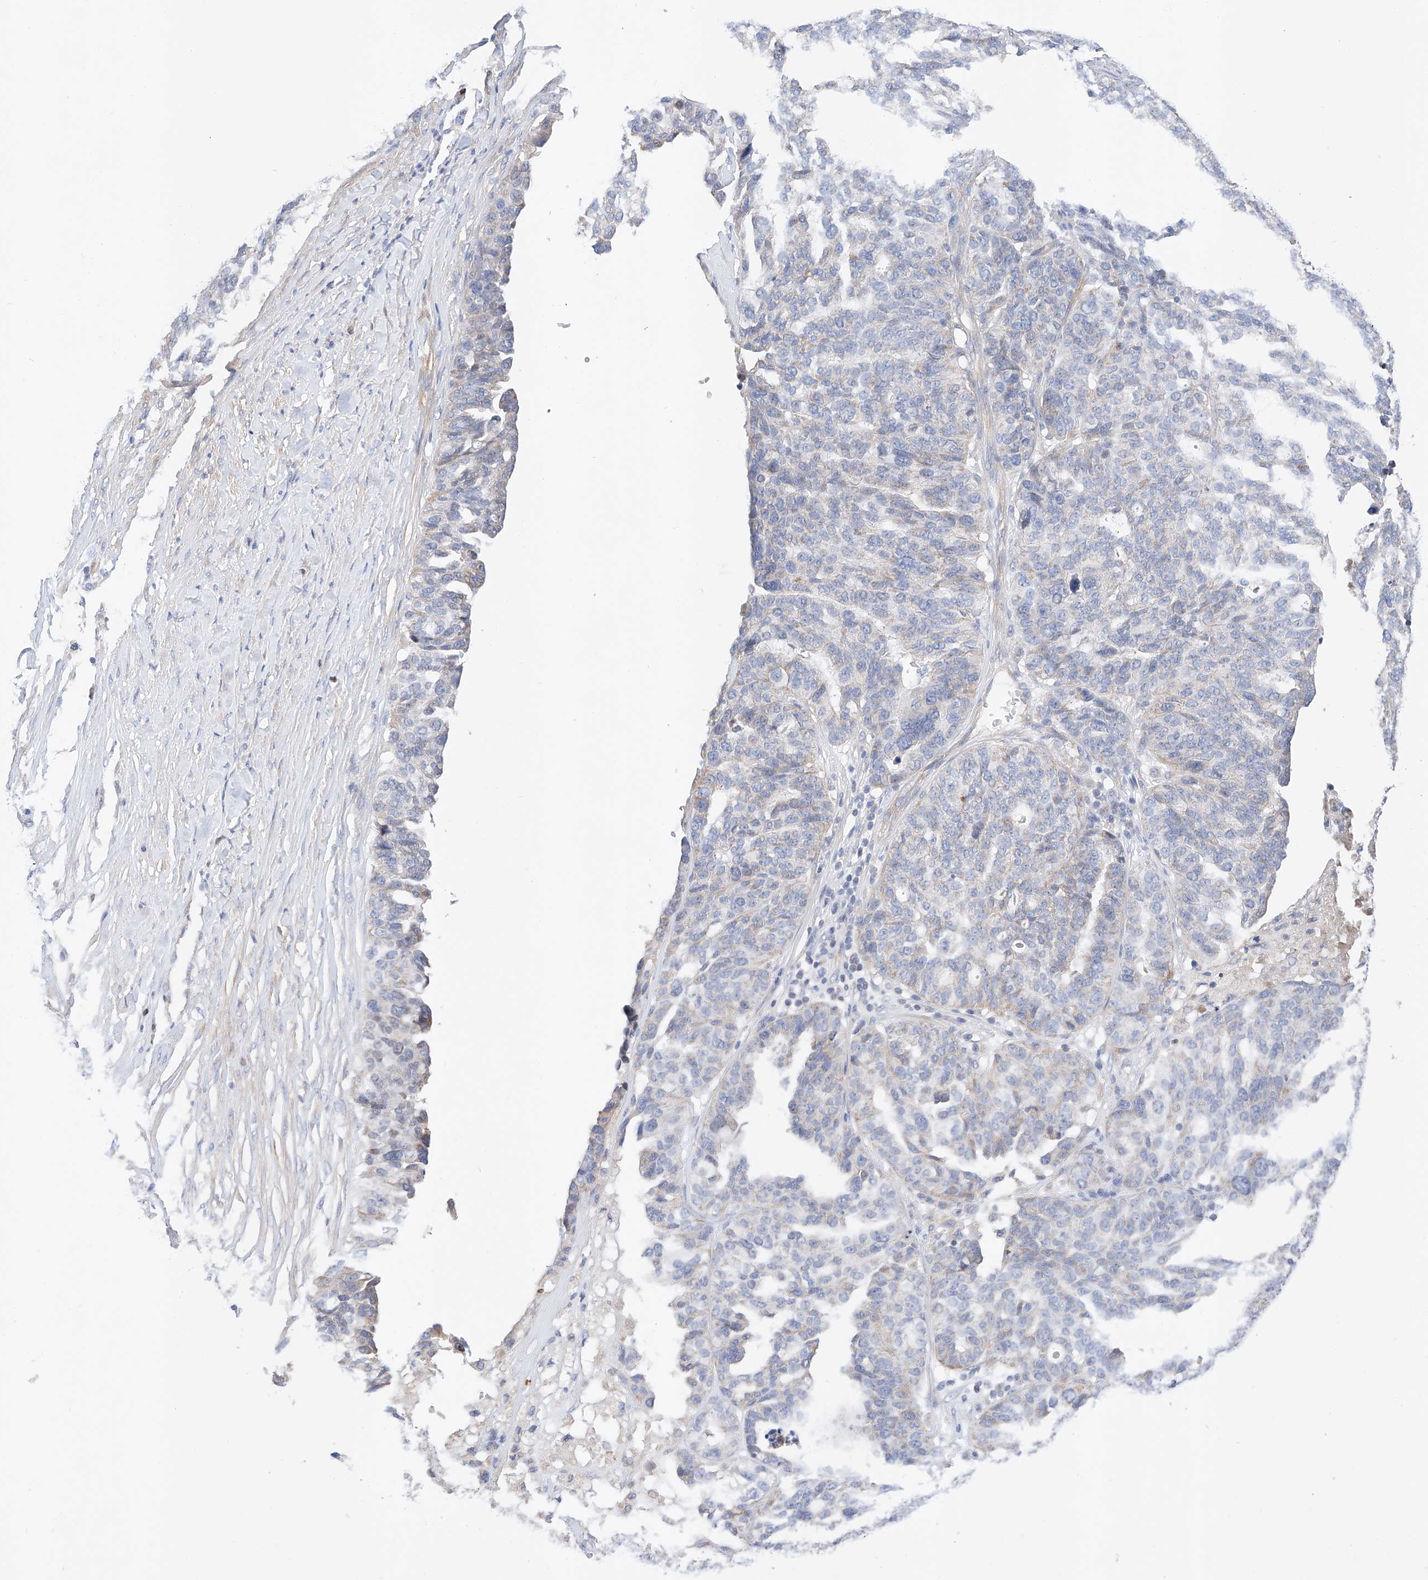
{"staining": {"intensity": "negative", "quantity": "none", "location": "none"}, "tissue": "ovarian cancer", "cell_type": "Tumor cells", "image_type": "cancer", "snomed": [{"axis": "morphology", "description": "Cystadenocarcinoma, serous, NOS"}, {"axis": "topography", "description": "Ovary"}], "caption": "Immunohistochemistry image of ovarian cancer (serous cystadenocarcinoma) stained for a protein (brown), which displays no positivity in tumor cells.", "gene": "C6orf118", "patient": {"sex": "female", "age": 59}}